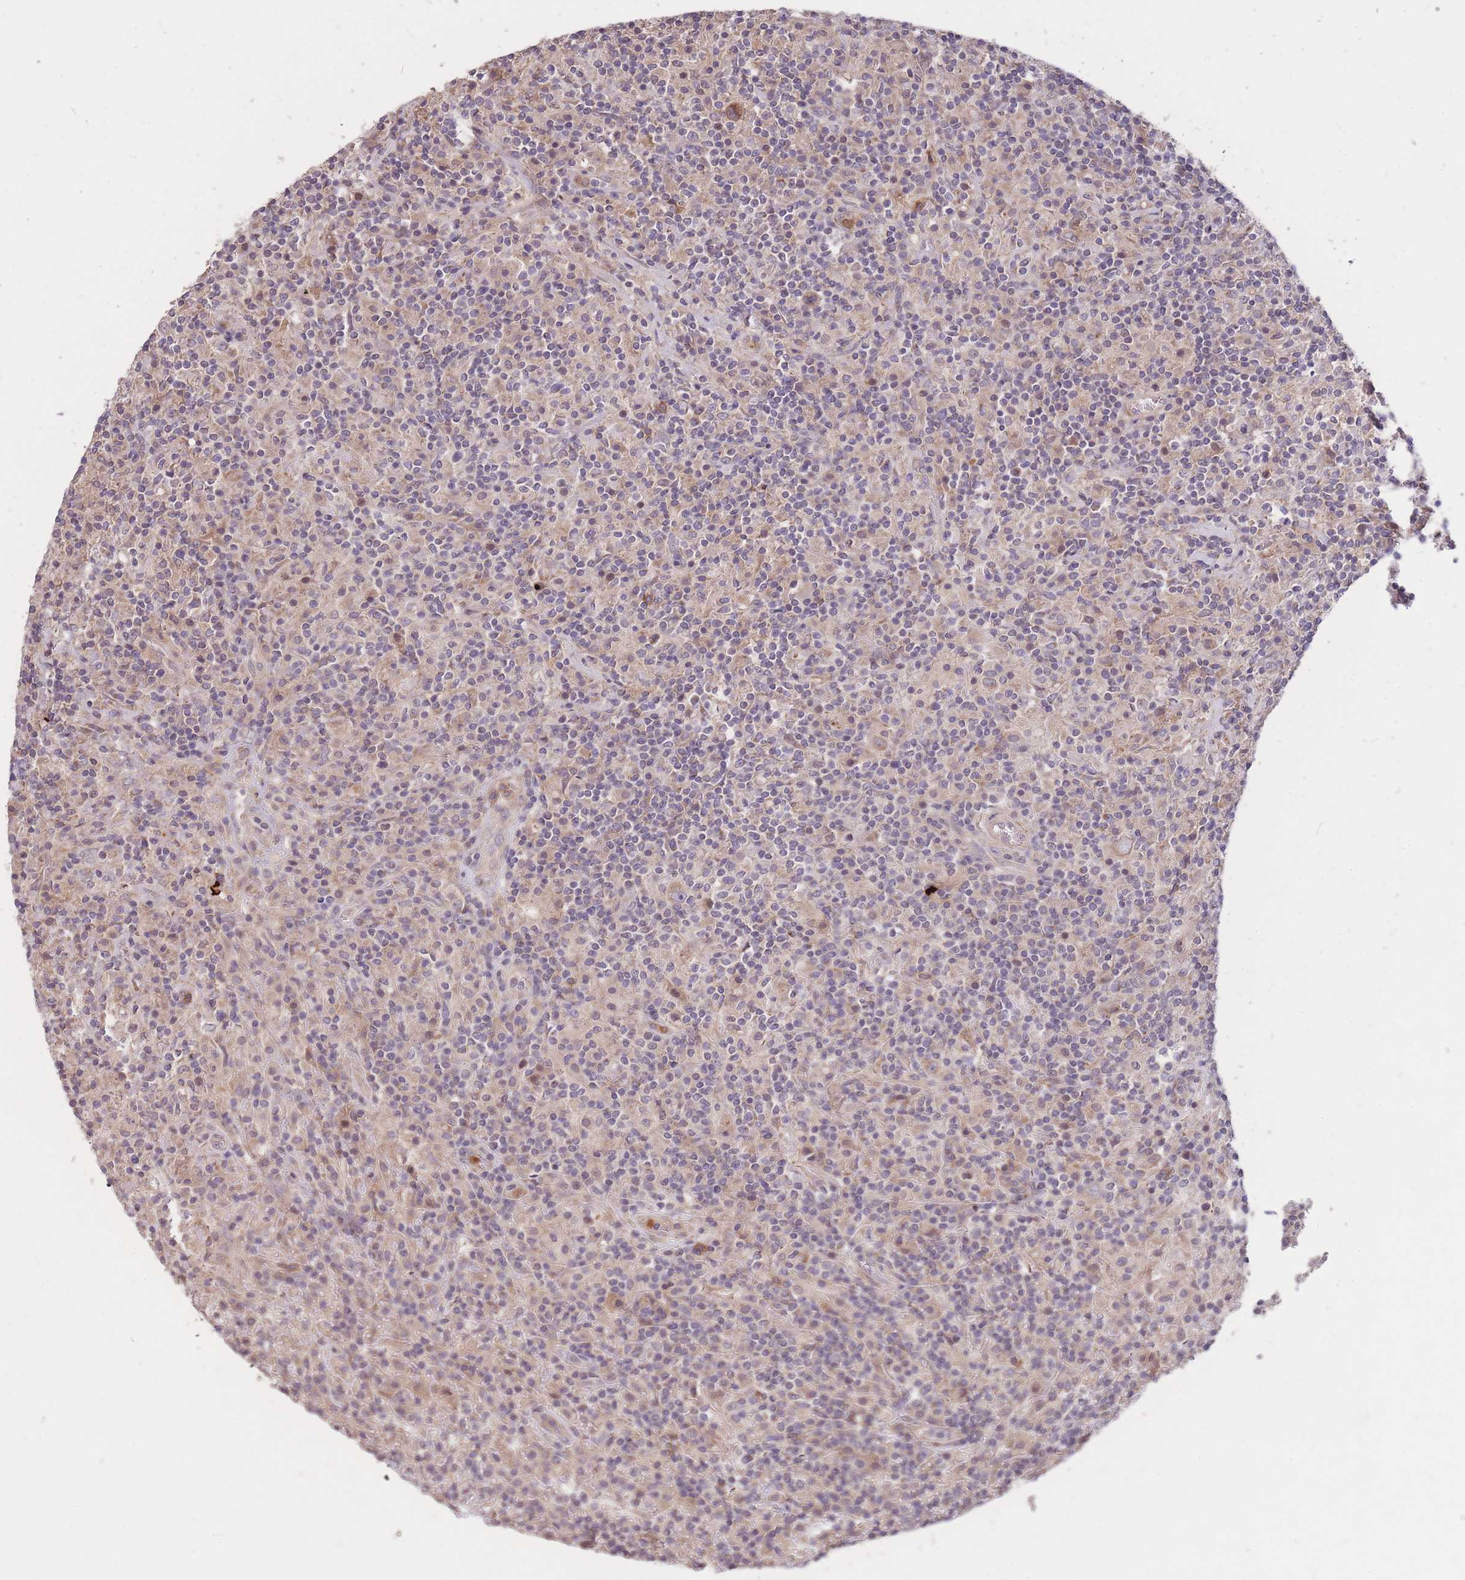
{"staining": {"intensity": "weak", "quantity": "25%-75%", "location": "cytoplasmic/membranous"}, "tissue": "lymphoma", "cell_type": "Tumor cells", "image_type": "cancer", "snomed": [{"axis": "morphology", "description": "Hodgkin's disease, NOS"}, {"axis": "topography", "description": "Lymph node"}], "caption": "The photomicrograph exhibits a brown stain indicating the presence of a protein in the cytoplasmic/membranous of tumor cells in lymphoma.", "gene": "IGF2BP2", "patient": {"sex": "male", "age": 70}}